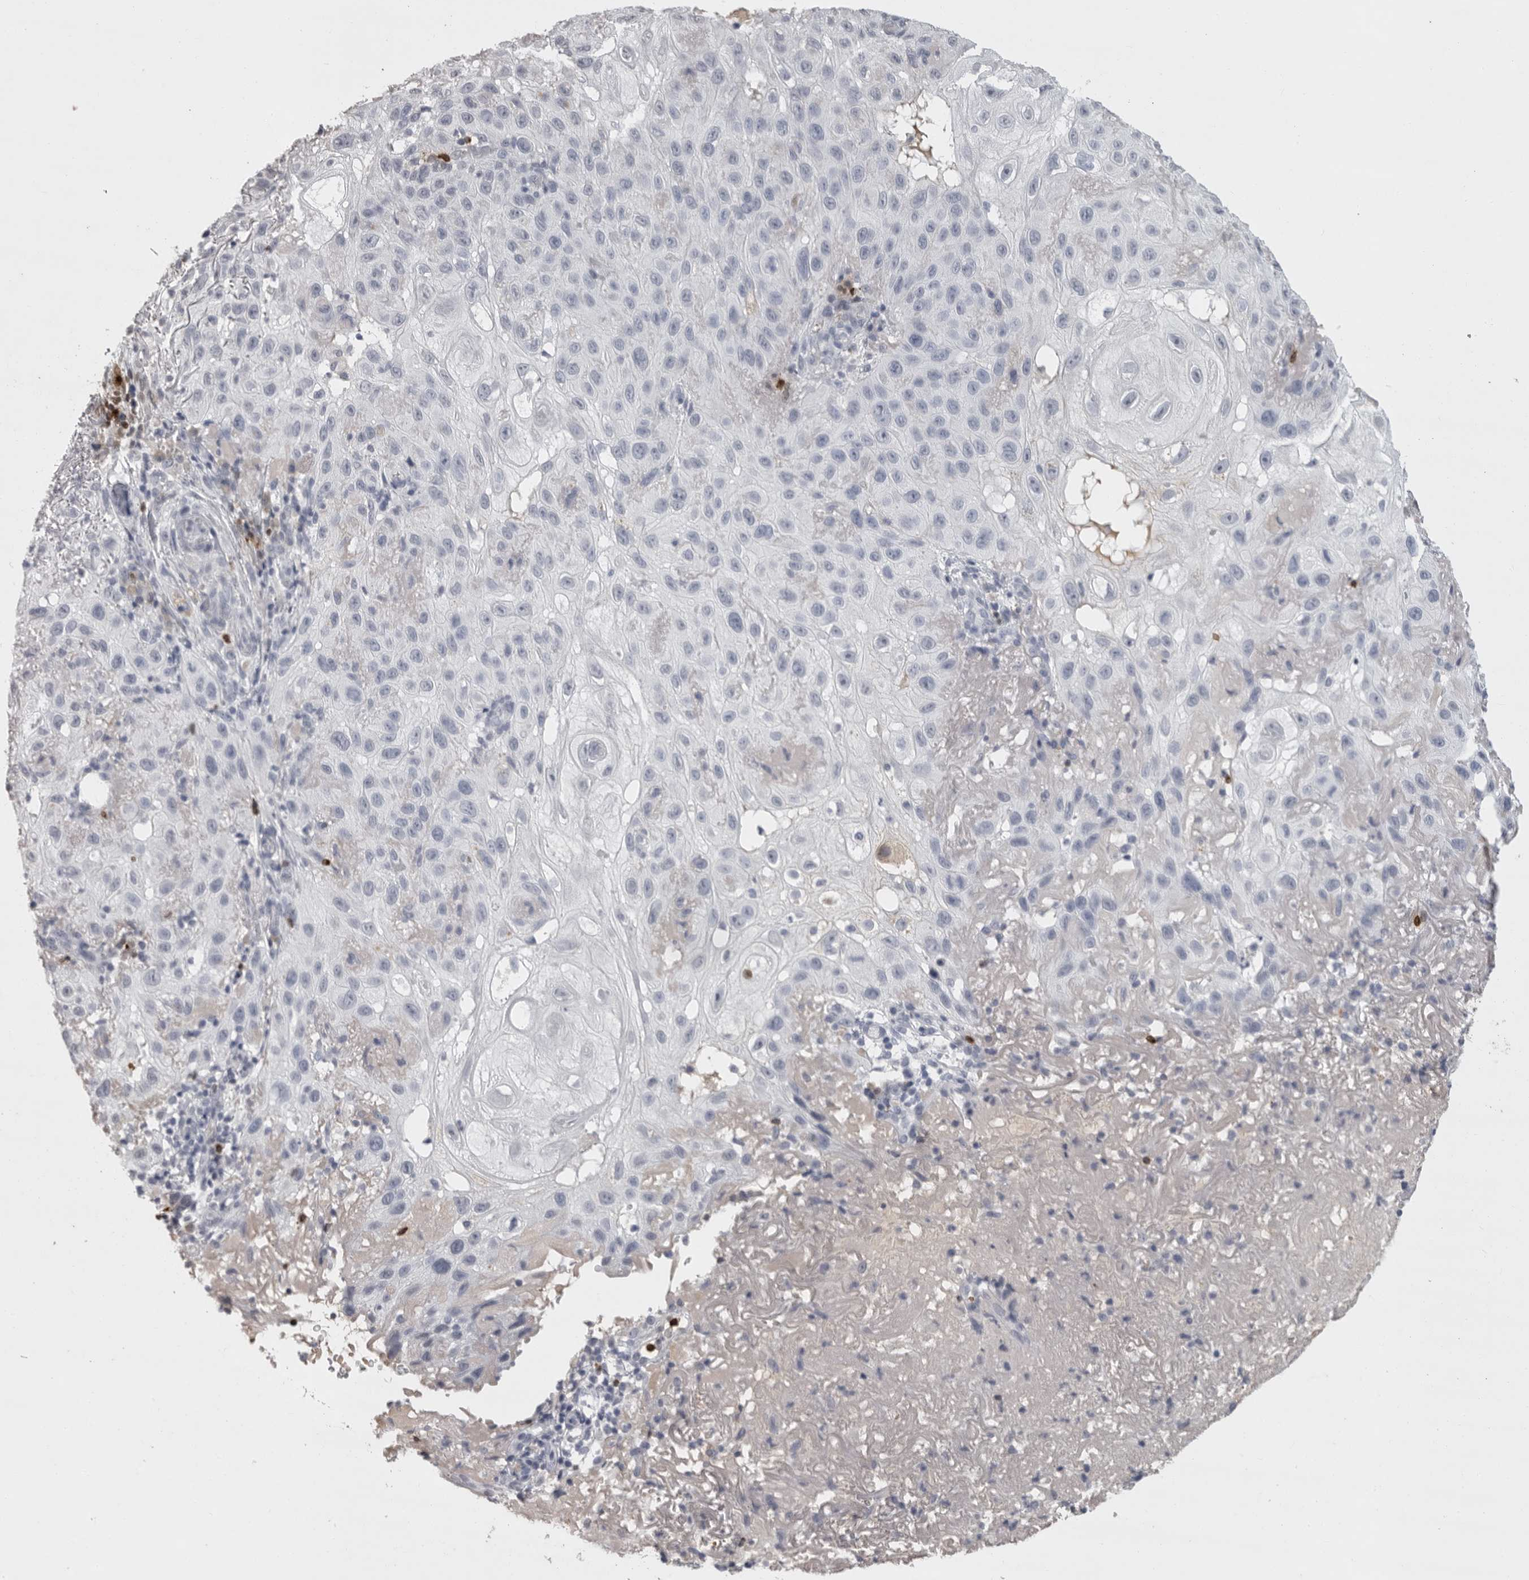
{"staining": {"intensity": "negative", "quantity": "none", "location": "none"}, "tissue": "skin cancer", "cell_type": "Tumor cells", "image_type": "cancer", "snomed": [{"axis": "morphology", "description": "Normal tissue, NOS"}, {"axis": "morphology", "description": "Squamous cell carcinoma, NOS"}, {"axis": "topography", "description": "Skin"}], "caption": "Tumor cells are negative for protein expression in human skin cancer.", "gene": "GNLY", "patient": {"sex": "female", "age": 96}}